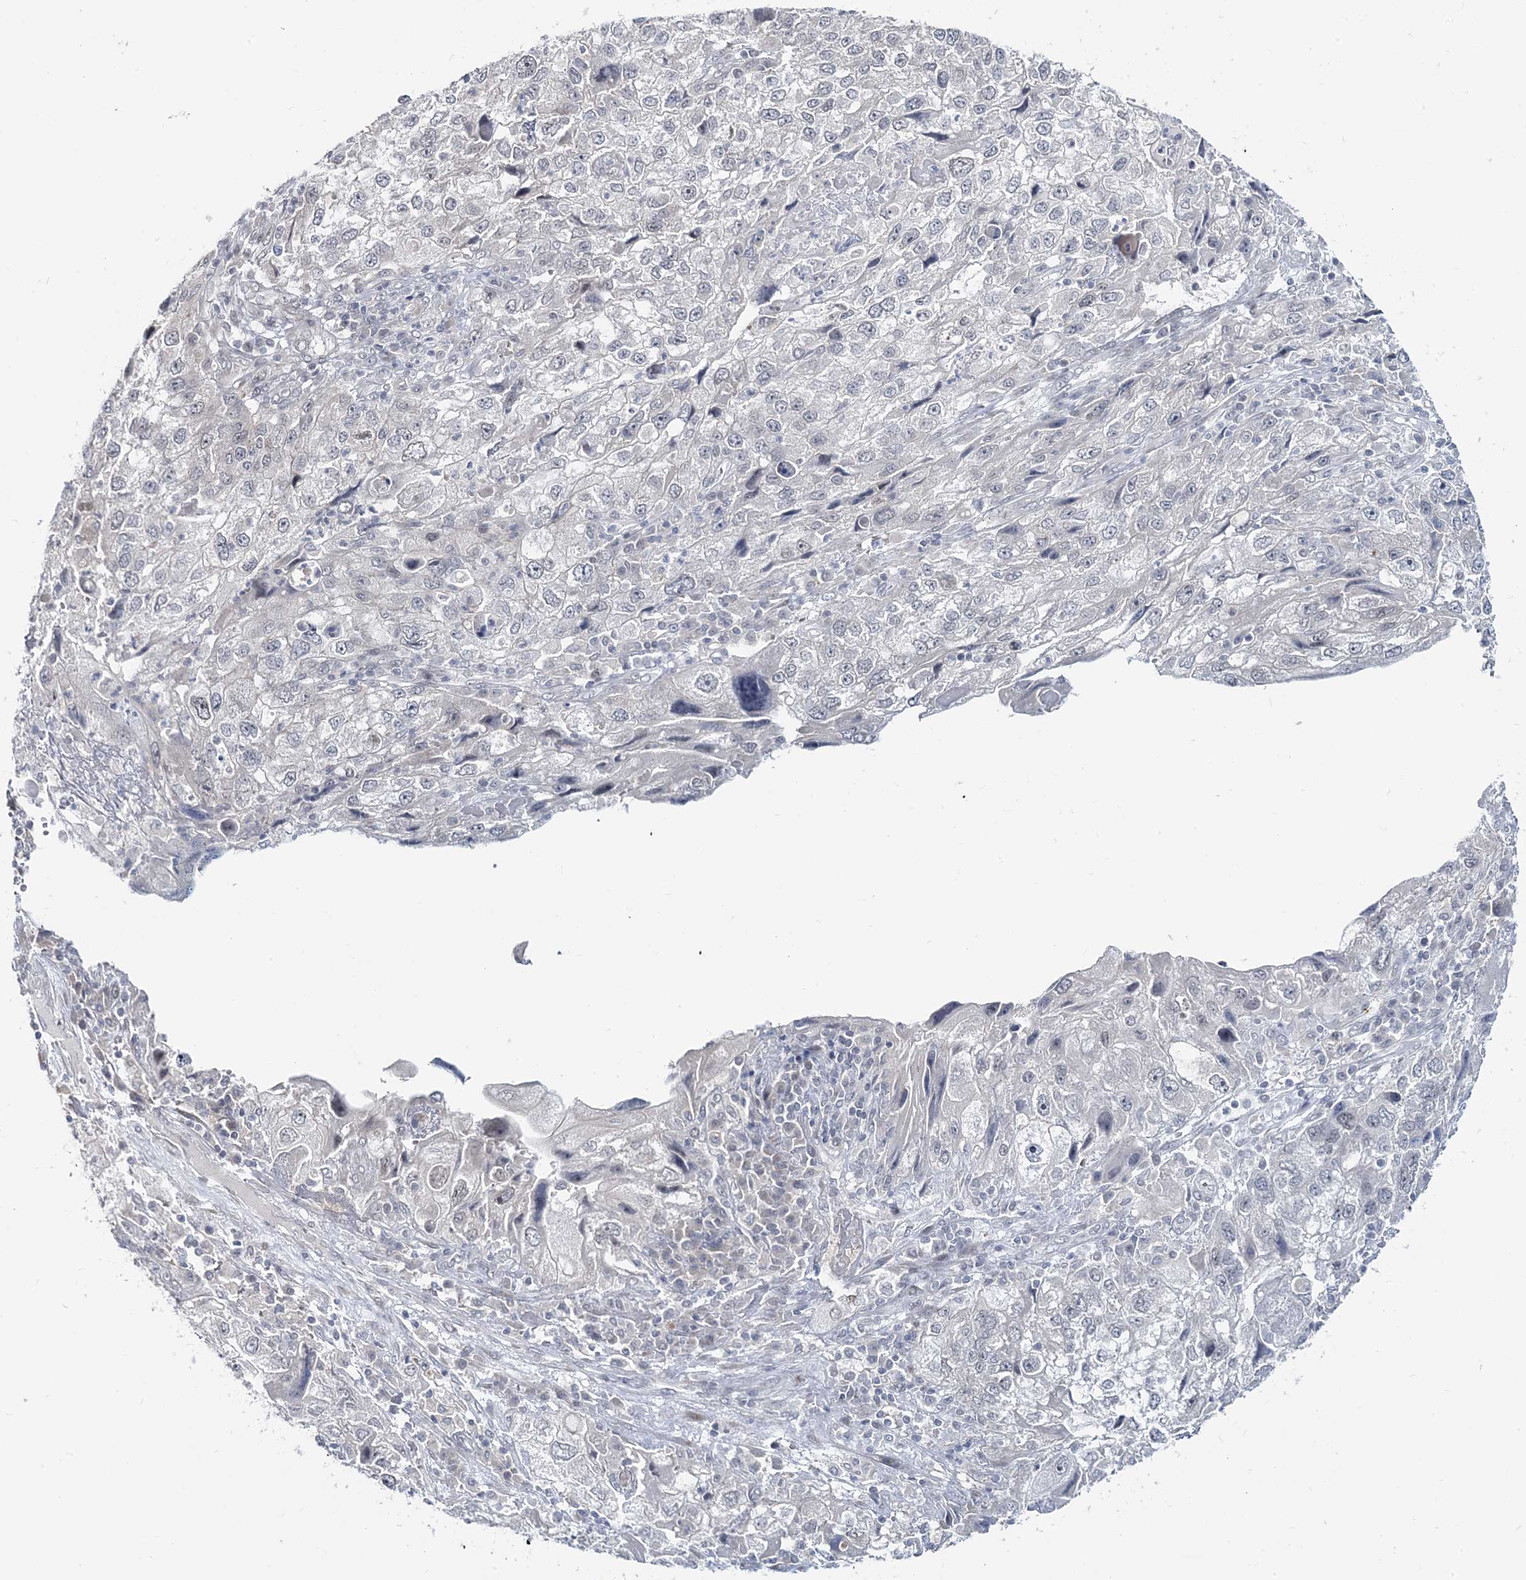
{"staining": {"intensity": "negative", "quantity": "none", "location": "none"}, "tissue": "endometrial cancer", "cell_type": "Tumor cells", "image_type": "cancer", "snomed": [{"axis": "morphology", "description": "Adenocarcinoma, NOS"}, {"axis": "topography", "description": "Endometrium"}], "caption": "The micrograph displays no staining of tumor cells in endometrial cancer.", "gene": "LEXM", "patient": {"sex": "female", "age": 49}}